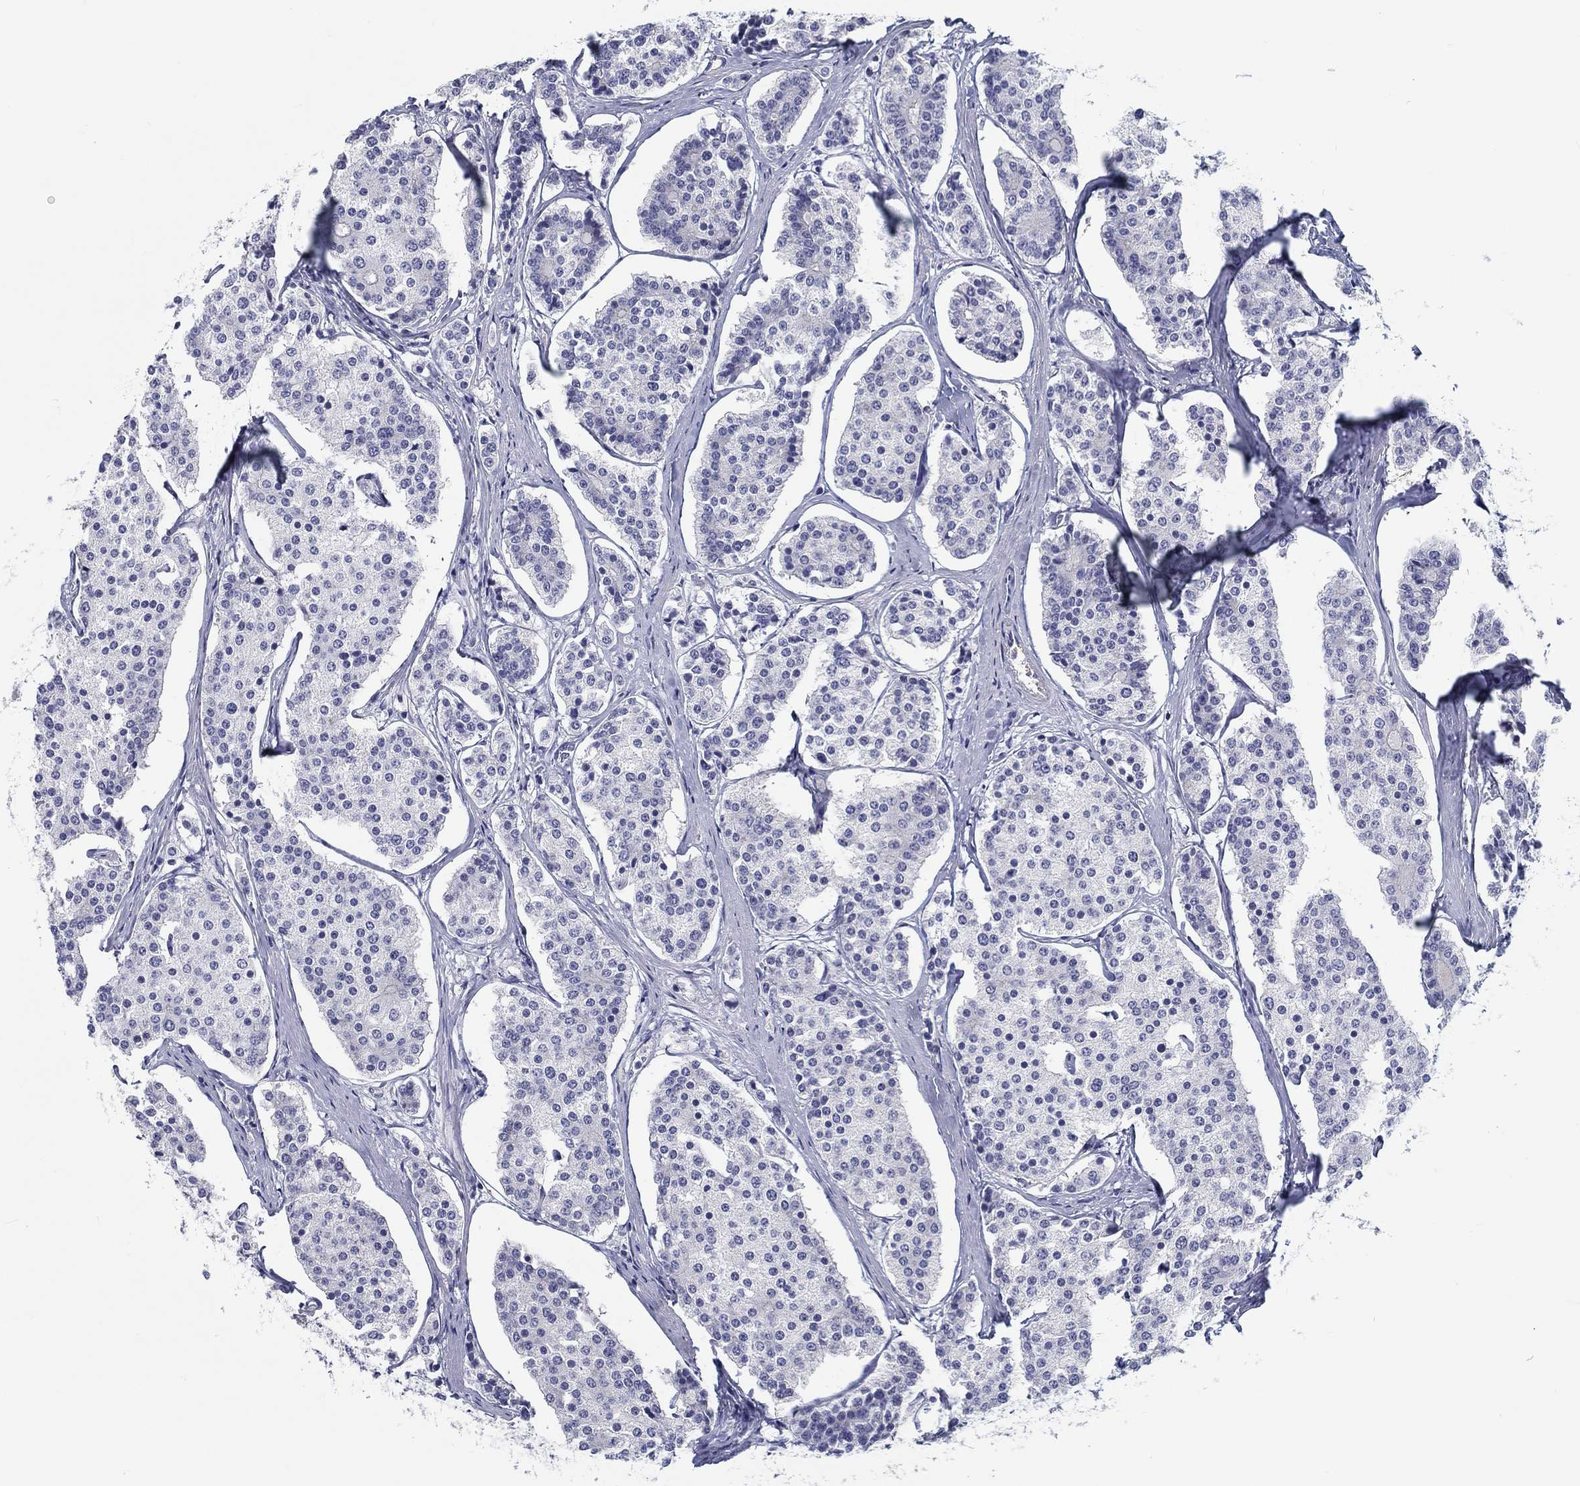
{"staining": {"intensity": "negative", "quantity": "none", "location": "none"}, "tissue": "carcinoid", "cell_type": "Tumor cells", "image_type": "cancer", "snomed": [{"axis": "morphology", "description": "Carcinoid, malignant, NOS"}, {"axis": "topography", "description": "Small intestine"}], "caption": "Tumor cells are negative for protein expression in human carcinoid (malignant).", "gene": "CRYGD", "patient": {"sex": "female", "age": 65}}